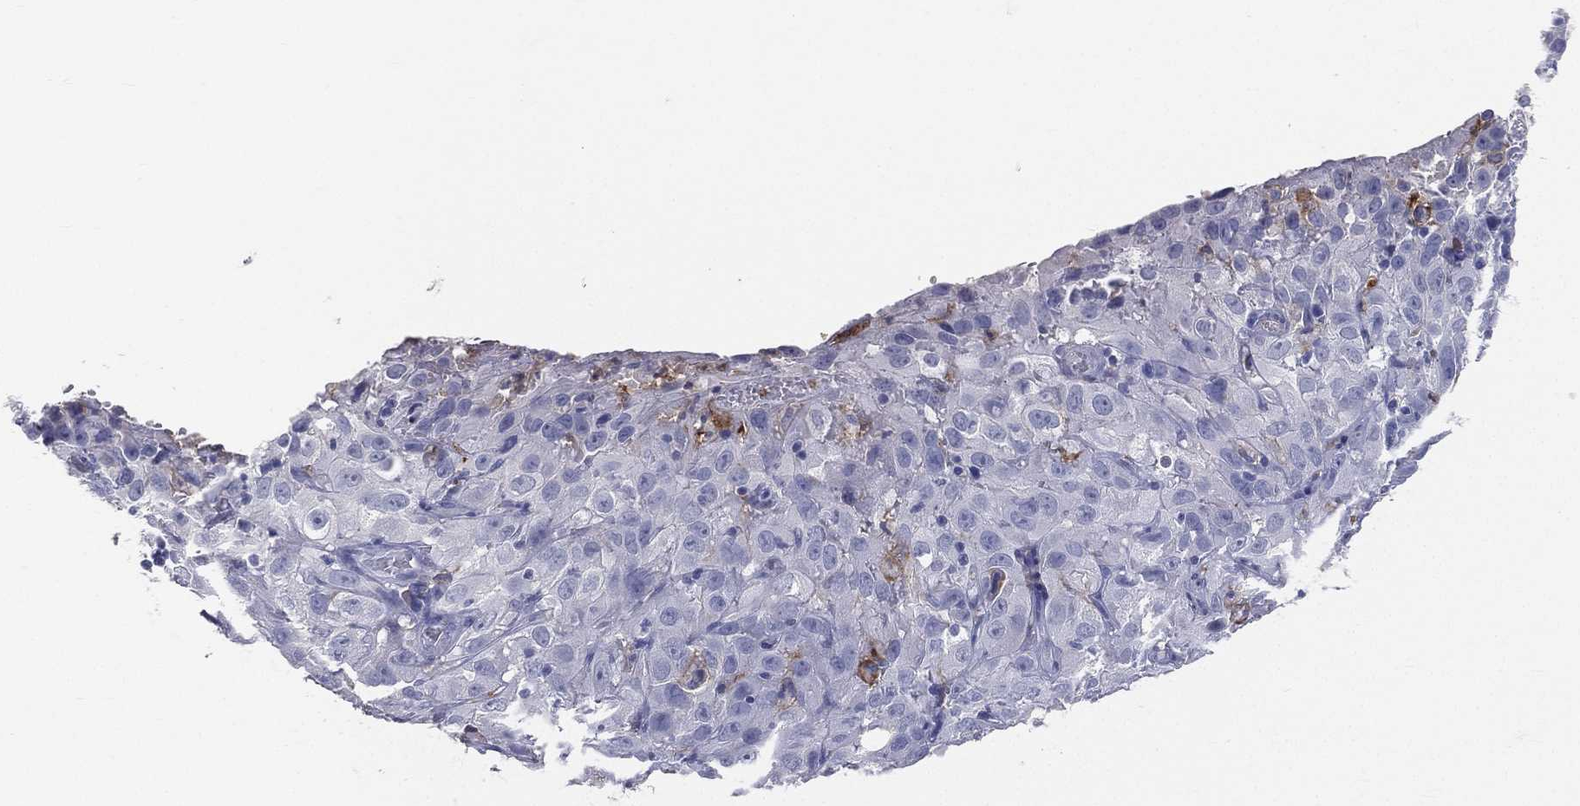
{"staining": {"intensity": "negative", "quantity": "none", "location": "none"}, "tissue": "cervical cancer", "cell_type": "Tumor cells", "image_type": "cancer", "snomed": [{"axis": "morphology", "description": "Squamous cell carcinoma, NOS"}, {"axis": "topography", "description": "Cervix"}], "caption": "This image is of squamous cell carcinoma (cervical) stained with immunohistochemistry (IHC) to label a protein in brown with the nuclei are counter-stained blue. There is no expression in tumor cells.", "gene": "CD33", "patient": {"sex": "female", "age": 32}}